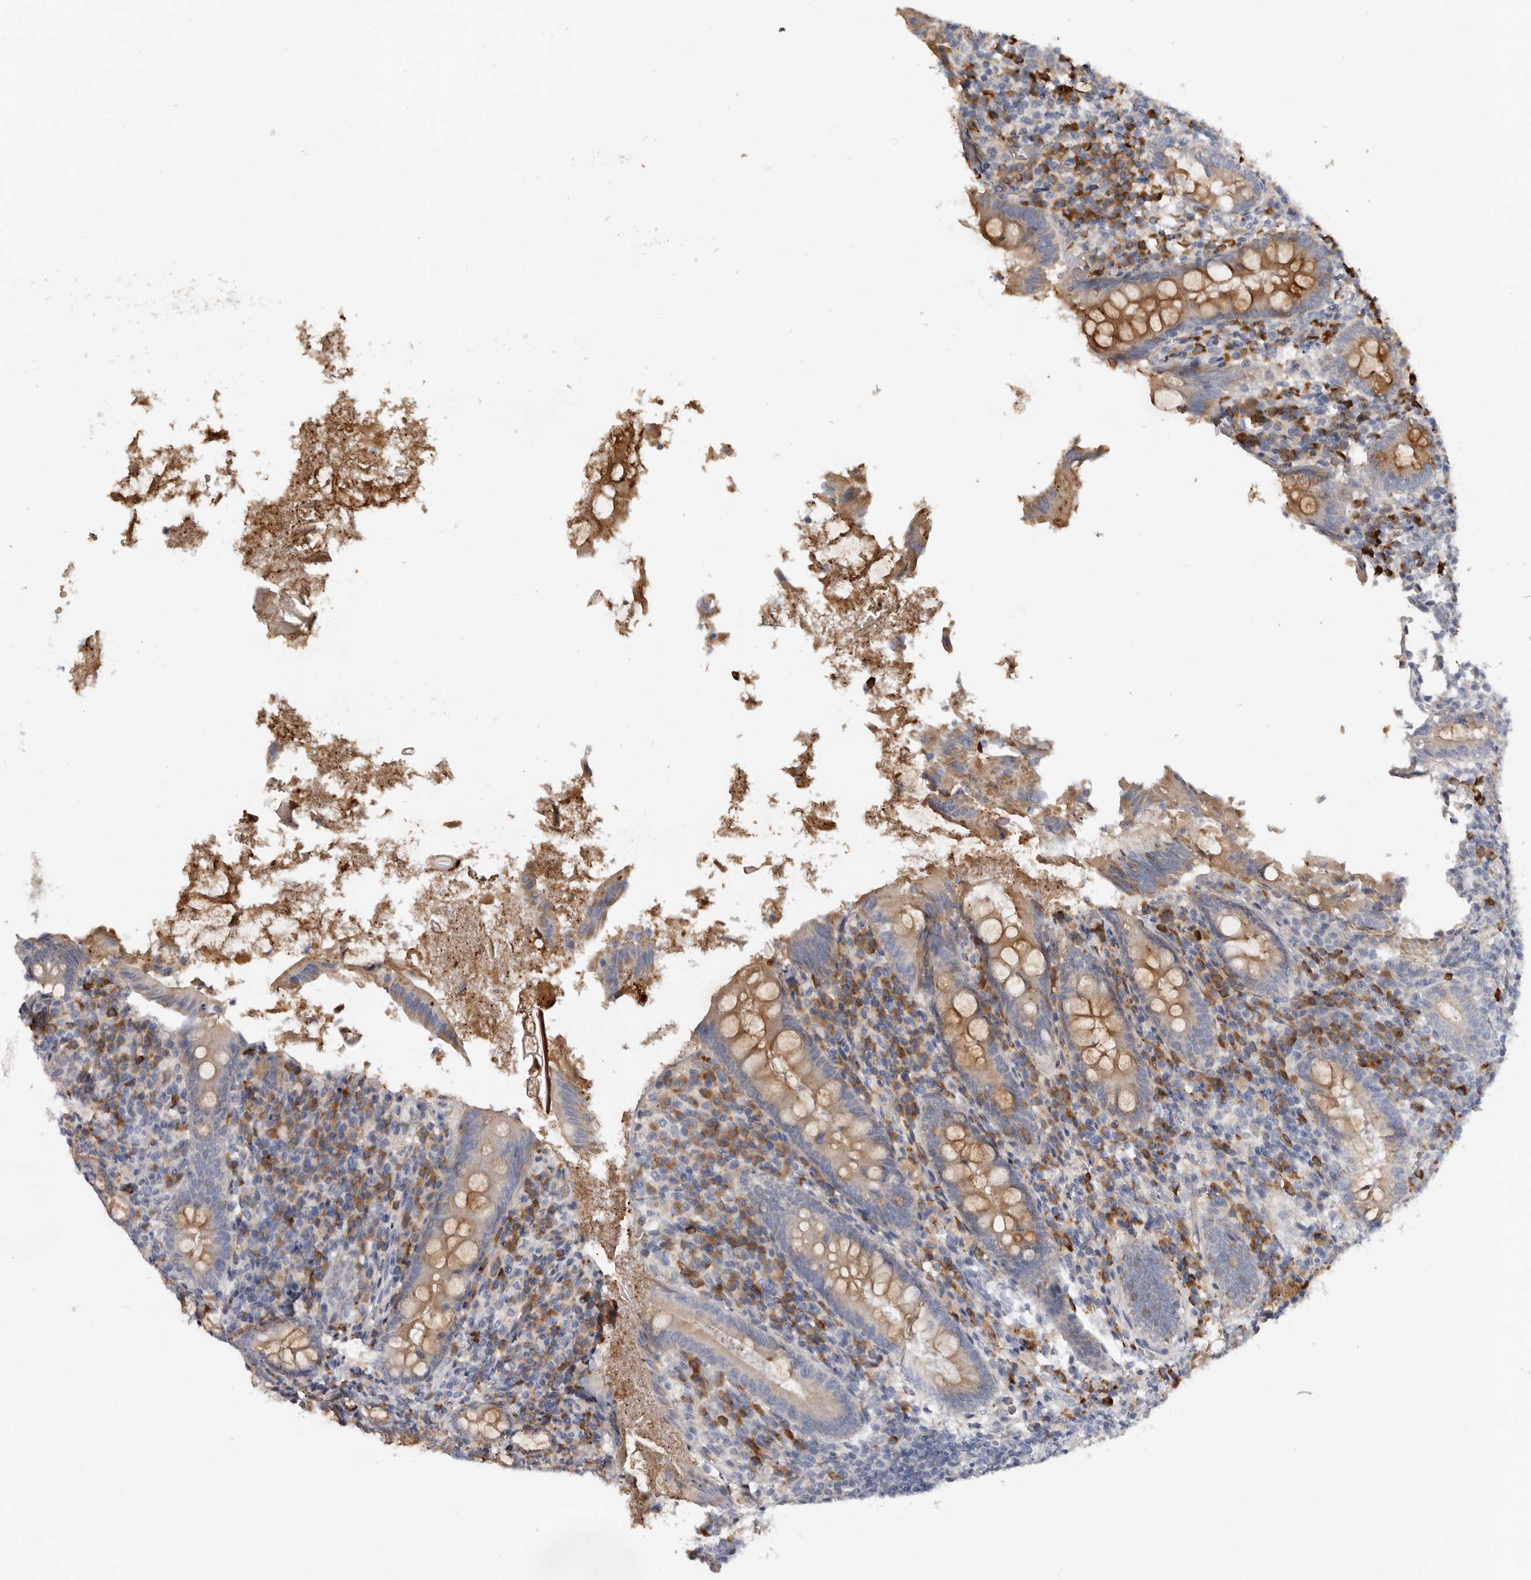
{"staining": {"intensity": "moderate", "quantity": "25%-75%", "location": "cytoplasmic/membranous"}, "tissue": "appendix", "cell_type": "Glandular cells", "image_type": "normal", "snomed": [{"axis": "morphology", "description": "Normal tissue, NOS"}, {"axis": "topography", "description": "Appendix"}], "caption": "Protein staining of unremarkable appendix shows moderate cytoplasmic/membranous staining in approximately 25%-75% of glandular cells. (Stains: DAB in brown, nuclei in blue, Microscopy: brightfield microscopy at high magnification).", "gene": "SPTA1", "patient": {"sex": "female", "age": 17}}